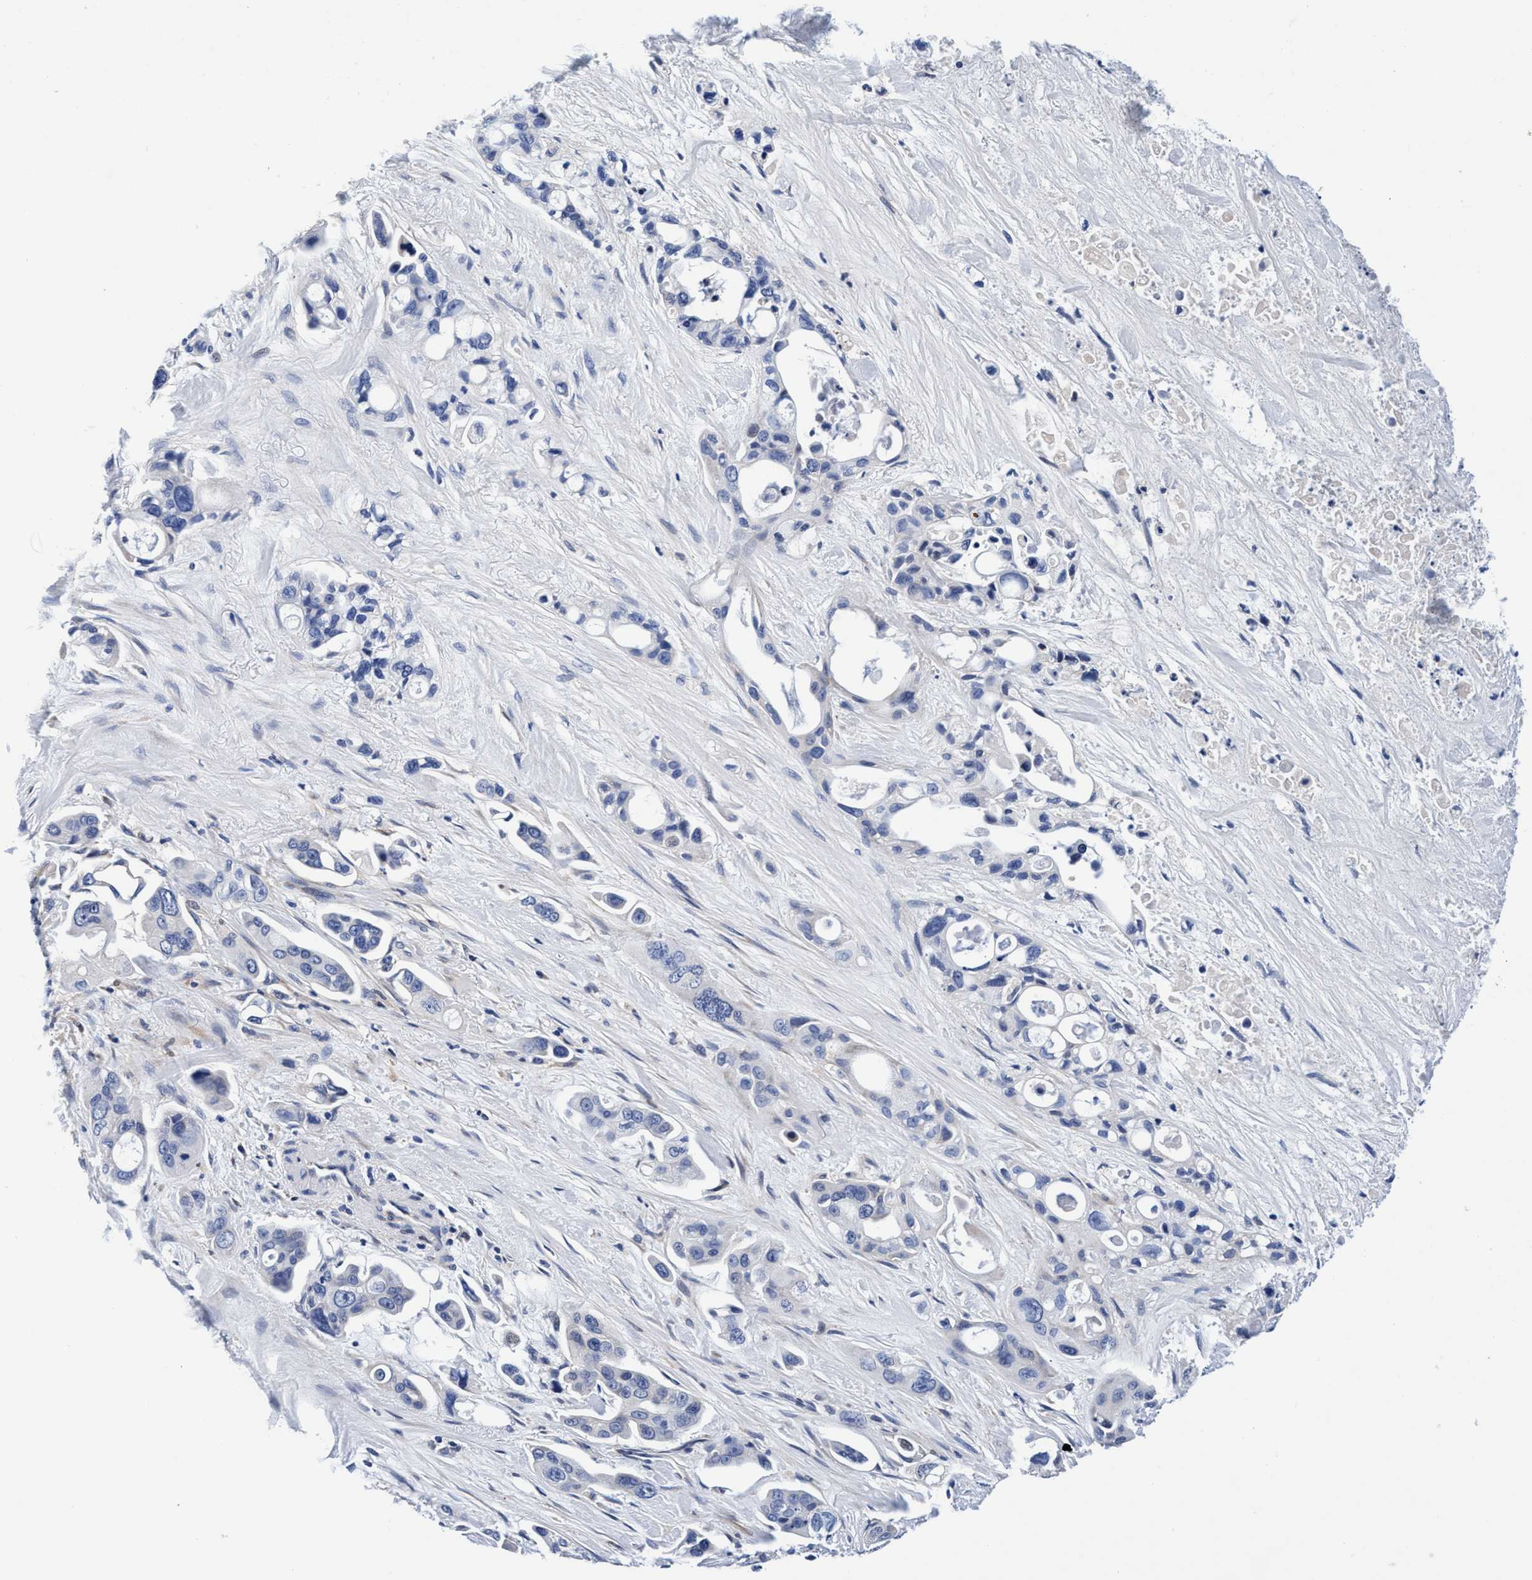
{"staining": {"intensity": "negative", "quantity": "none", "location": "none"}, "tissue": "pancreatic cancer", "cell_type": "Tumor cells", "image_type": "cancer", "snomed": [{"axis": "morphology", "description": "Adenocarcinoma, NOS"}, {"axis": "topography", "description": "Pancreas"}], "caption": "Tumor cells show no significant staining in pancreatic cancer (adenocarcinoma).", "gene": "UBALD2", "patient": {"sex": "male", "age": 53}}